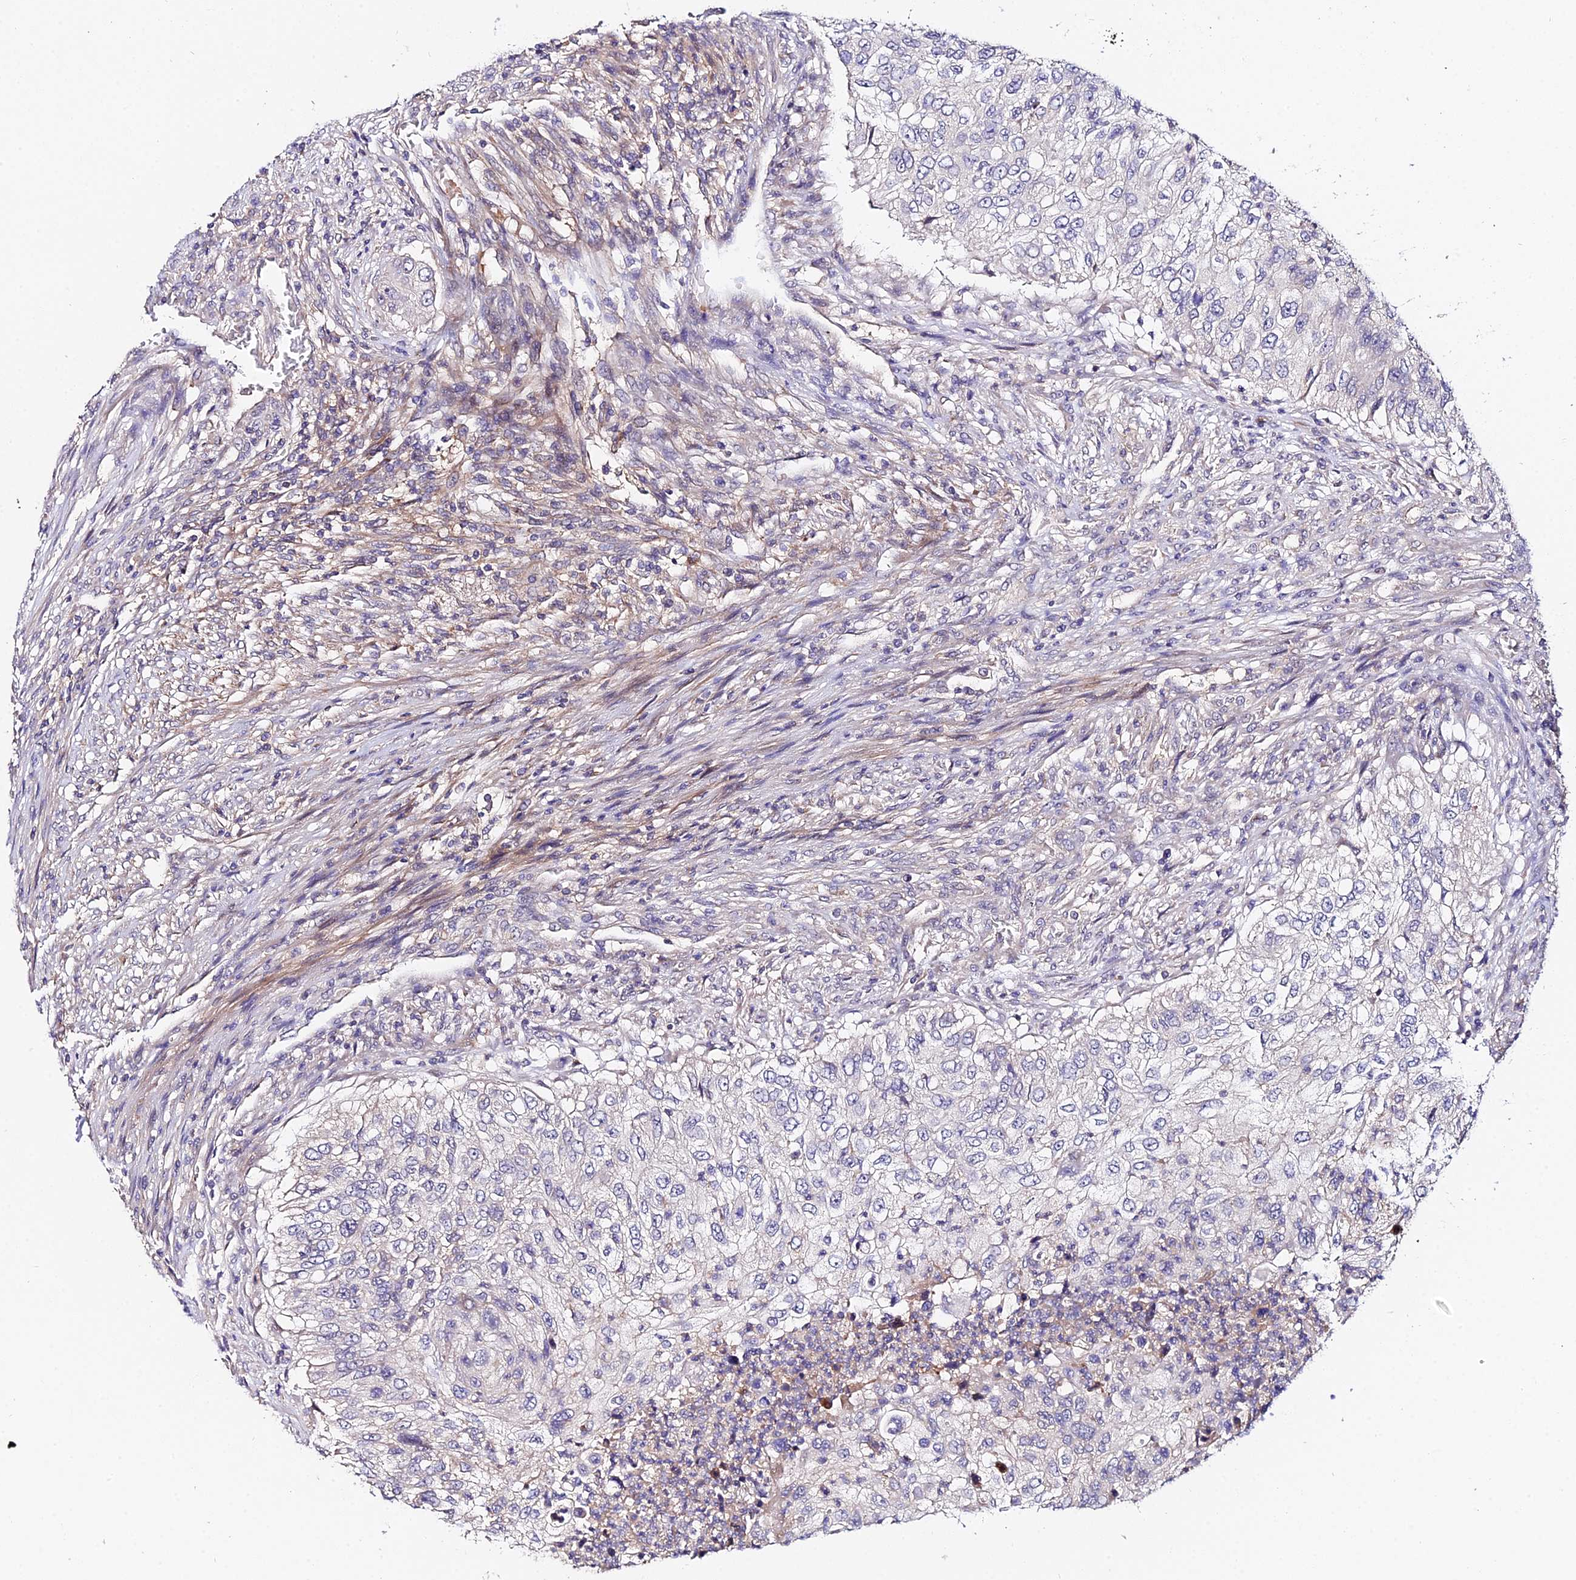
{"staining": {"intensity": "negative", "quantity": "none", "location": "none"}, "tissue": "urothelial cancer", "cell_type": "Tumor cells", "image_type": "cancer", "snomed": [{"axis": "morphology", "description": "Urothelial carcinoma, High grade"}, {"axis": "topography", "description": "Urinary bladder"}], "caption": "Protein analysis of urothelial cancer exhibits no significant staining in tumor cells.", "gene": "ZBED8", "patient": {"sex": "female", "age": 60}}